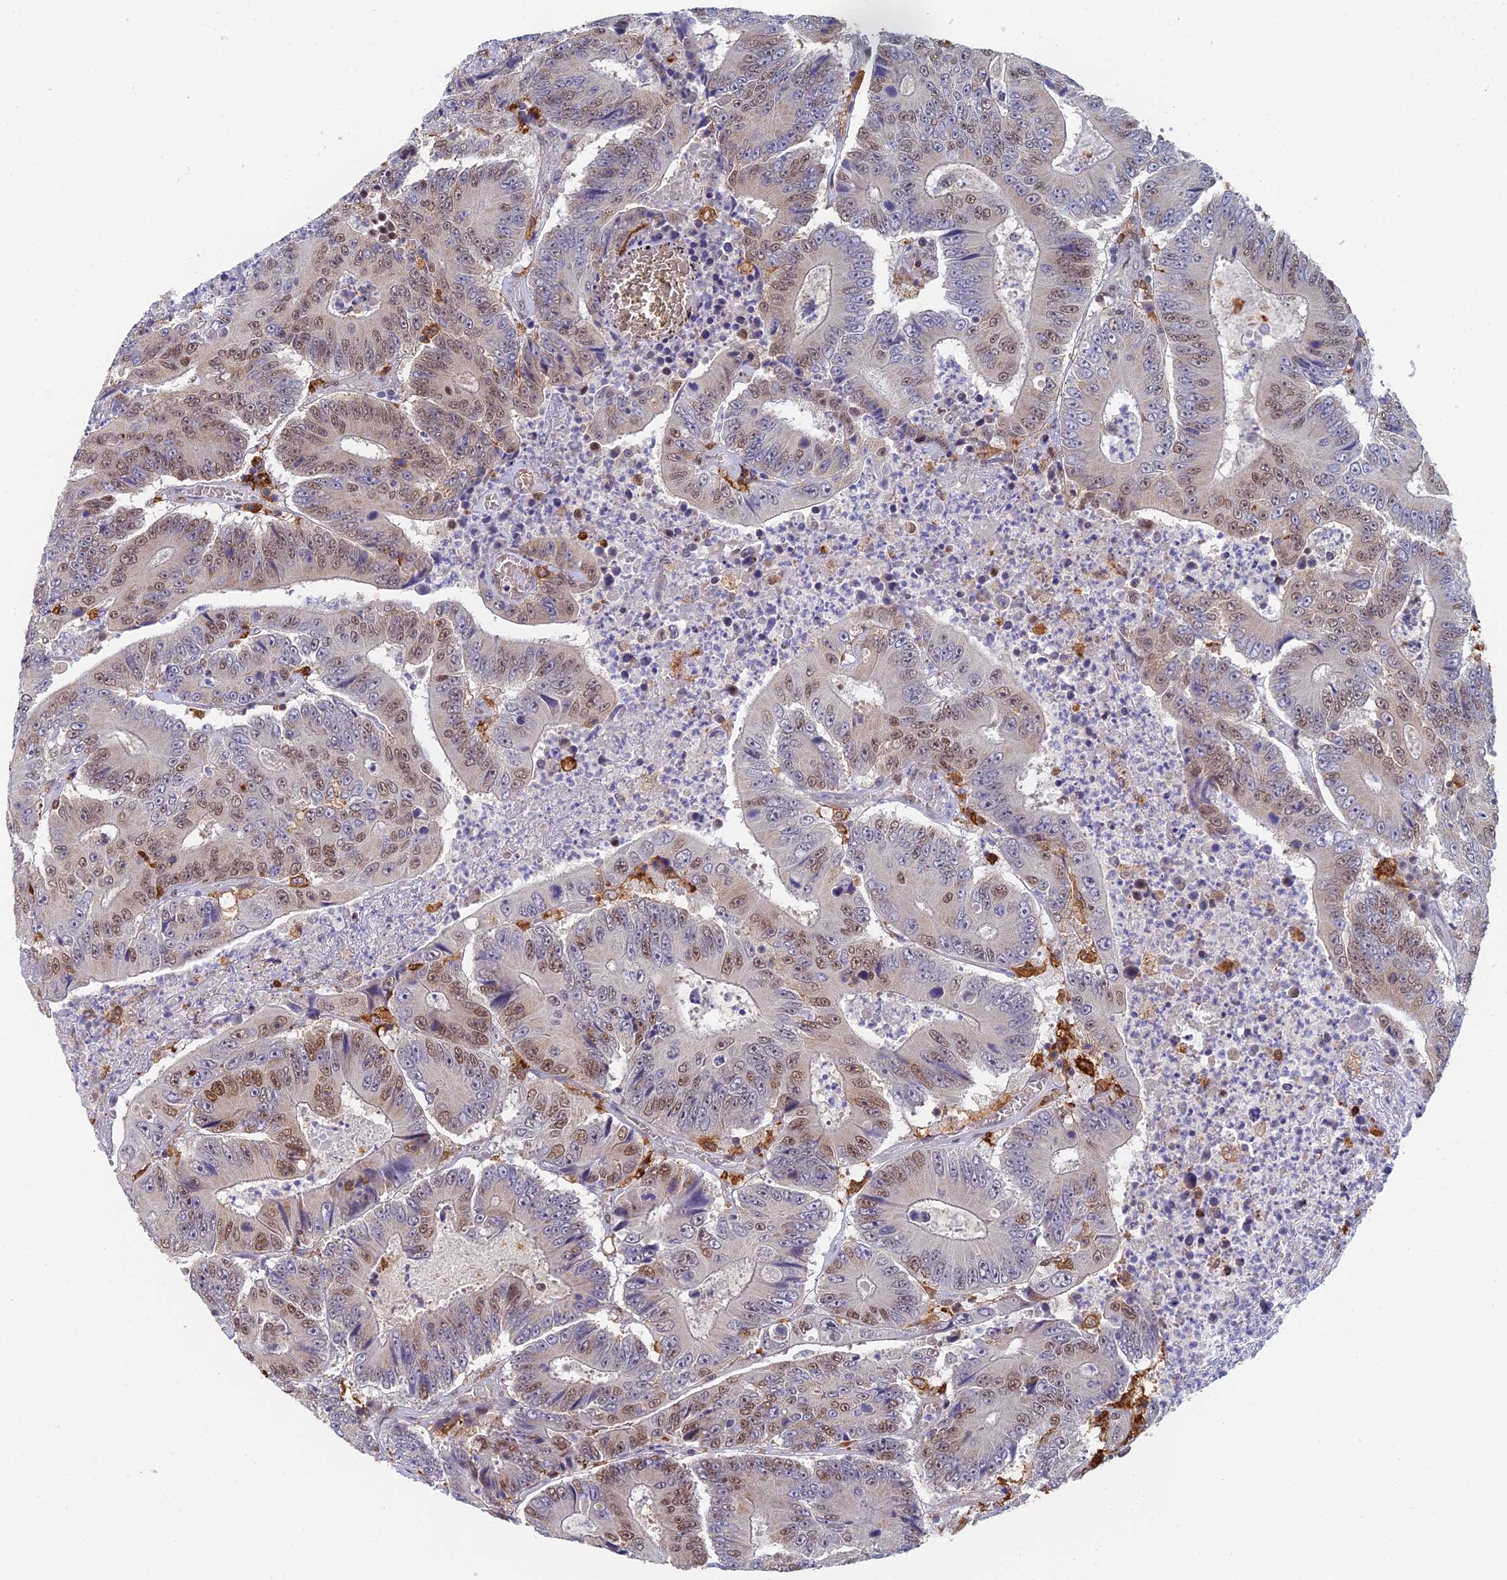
{"staining": {"intensity": "moderate", "quantity": "25%-75%", "location": "nuclear"}, "tissue": "colorectal cancer", "cell_type": "Tumor cells", "image_type": "cancer", "snomed": [{"axis": "morphology", "description": "Adenocarcinoma, NOS"}, {"axis": "topography", "description": "Colon"}], "caption": "Protein expression analysis of colorectal cancer exhibits moderate nuclear expression in approximately 25%-75% of tumor cells. (IHC, brightfield microscopy, high magnification).", "gene": "GPATCH1", "patient": {"sex": "male", "age": 83}}